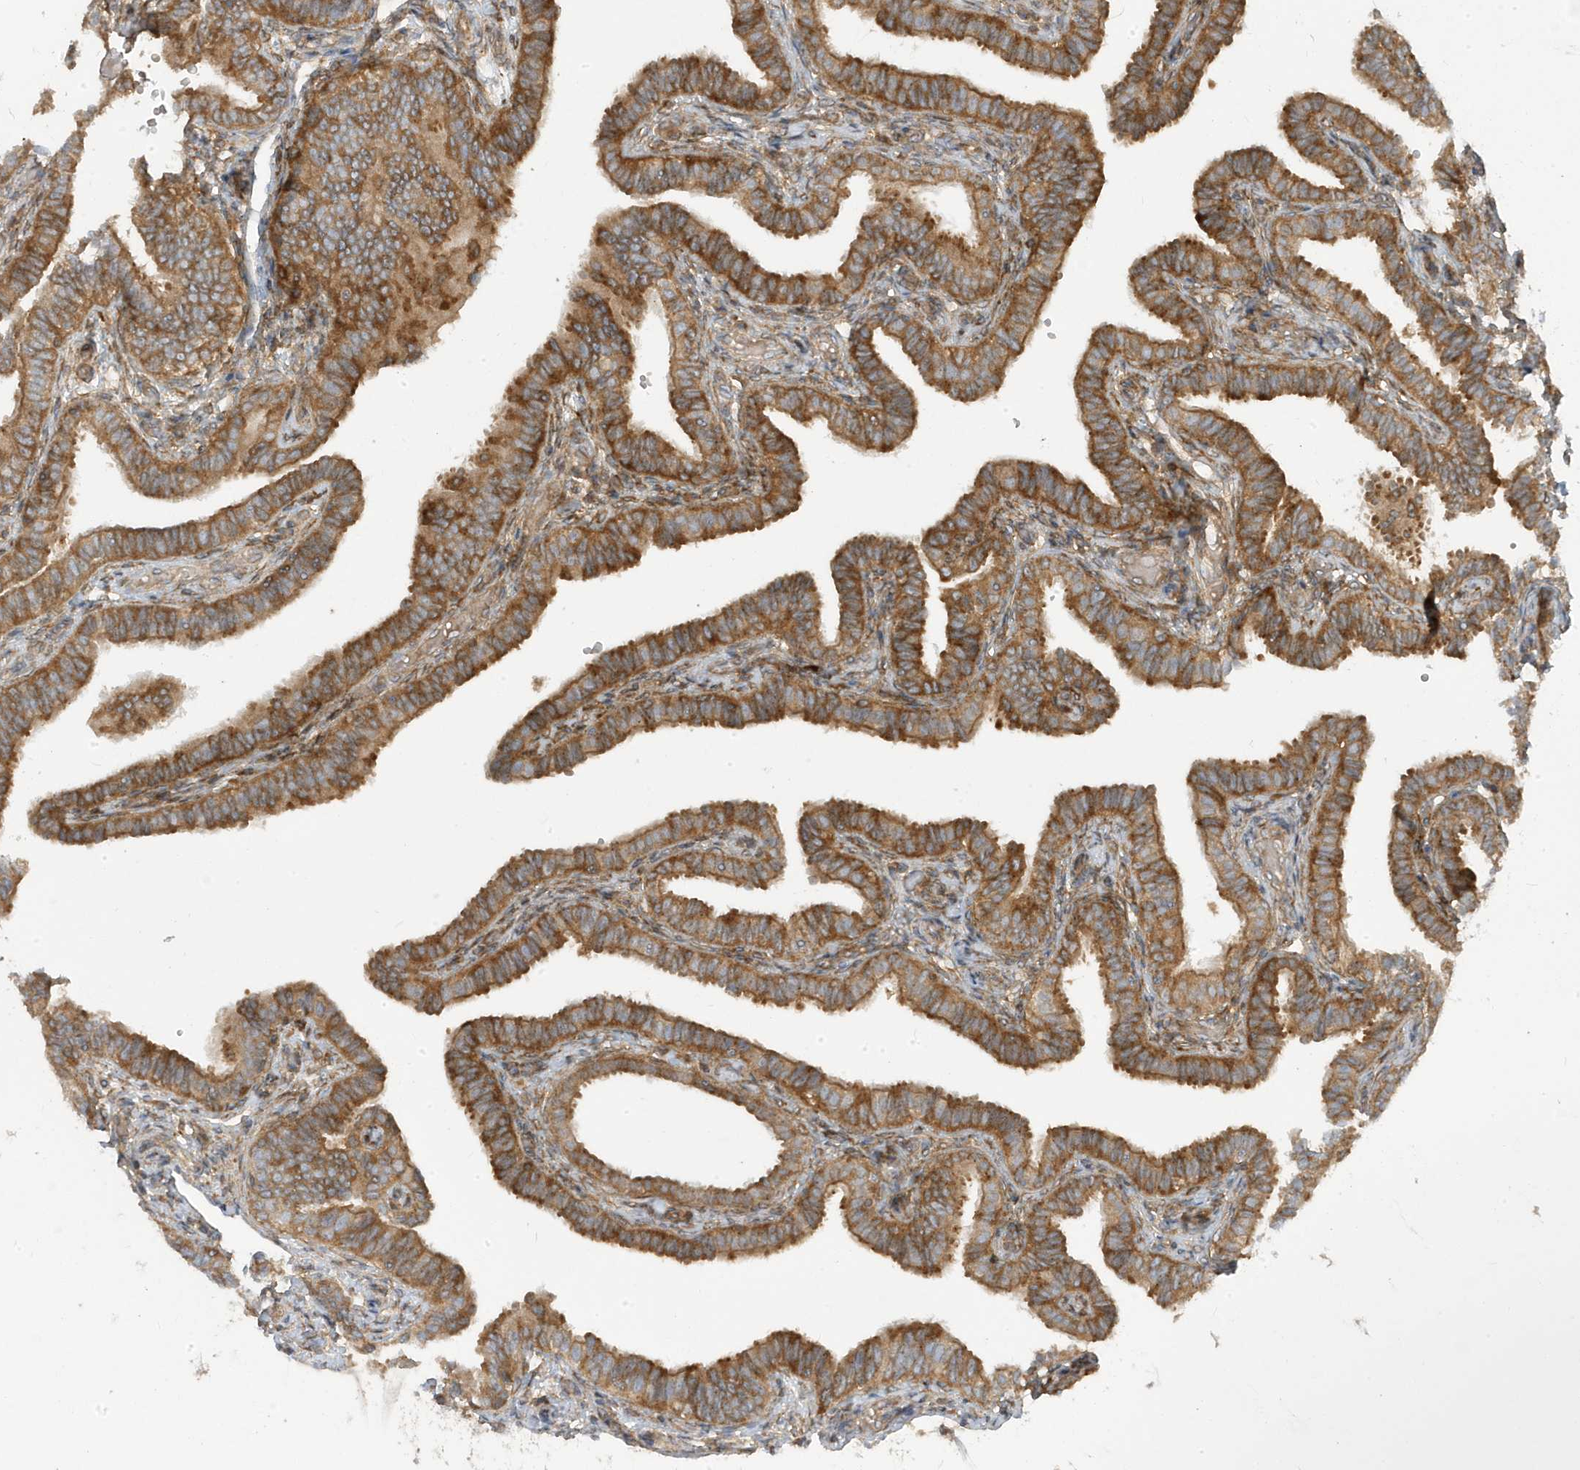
{"staining": {"intensity": "moderate", "quantity": ">75%", "location": "cytoplasmic/membranous"}, "tissue": "fallopian tube", "cell_type": "Glandular cells", "image_type": "normal", "snomed": [{"axis": "morphology", "description": "Normal tissue, NOS"}, {"axis": "topography", "description": "Fallopian tube"}], "caption": "The micrograph demonstrates staining of unremarkable fallopian tube, revealing moderate cytoplasmic/membranous protein positivity (brown color) within glandular cells. The protein is shown in brown color, while the nuclei are stained blue.", "gene": "STAM", "patient": {"sex": "female", "age": 39}}